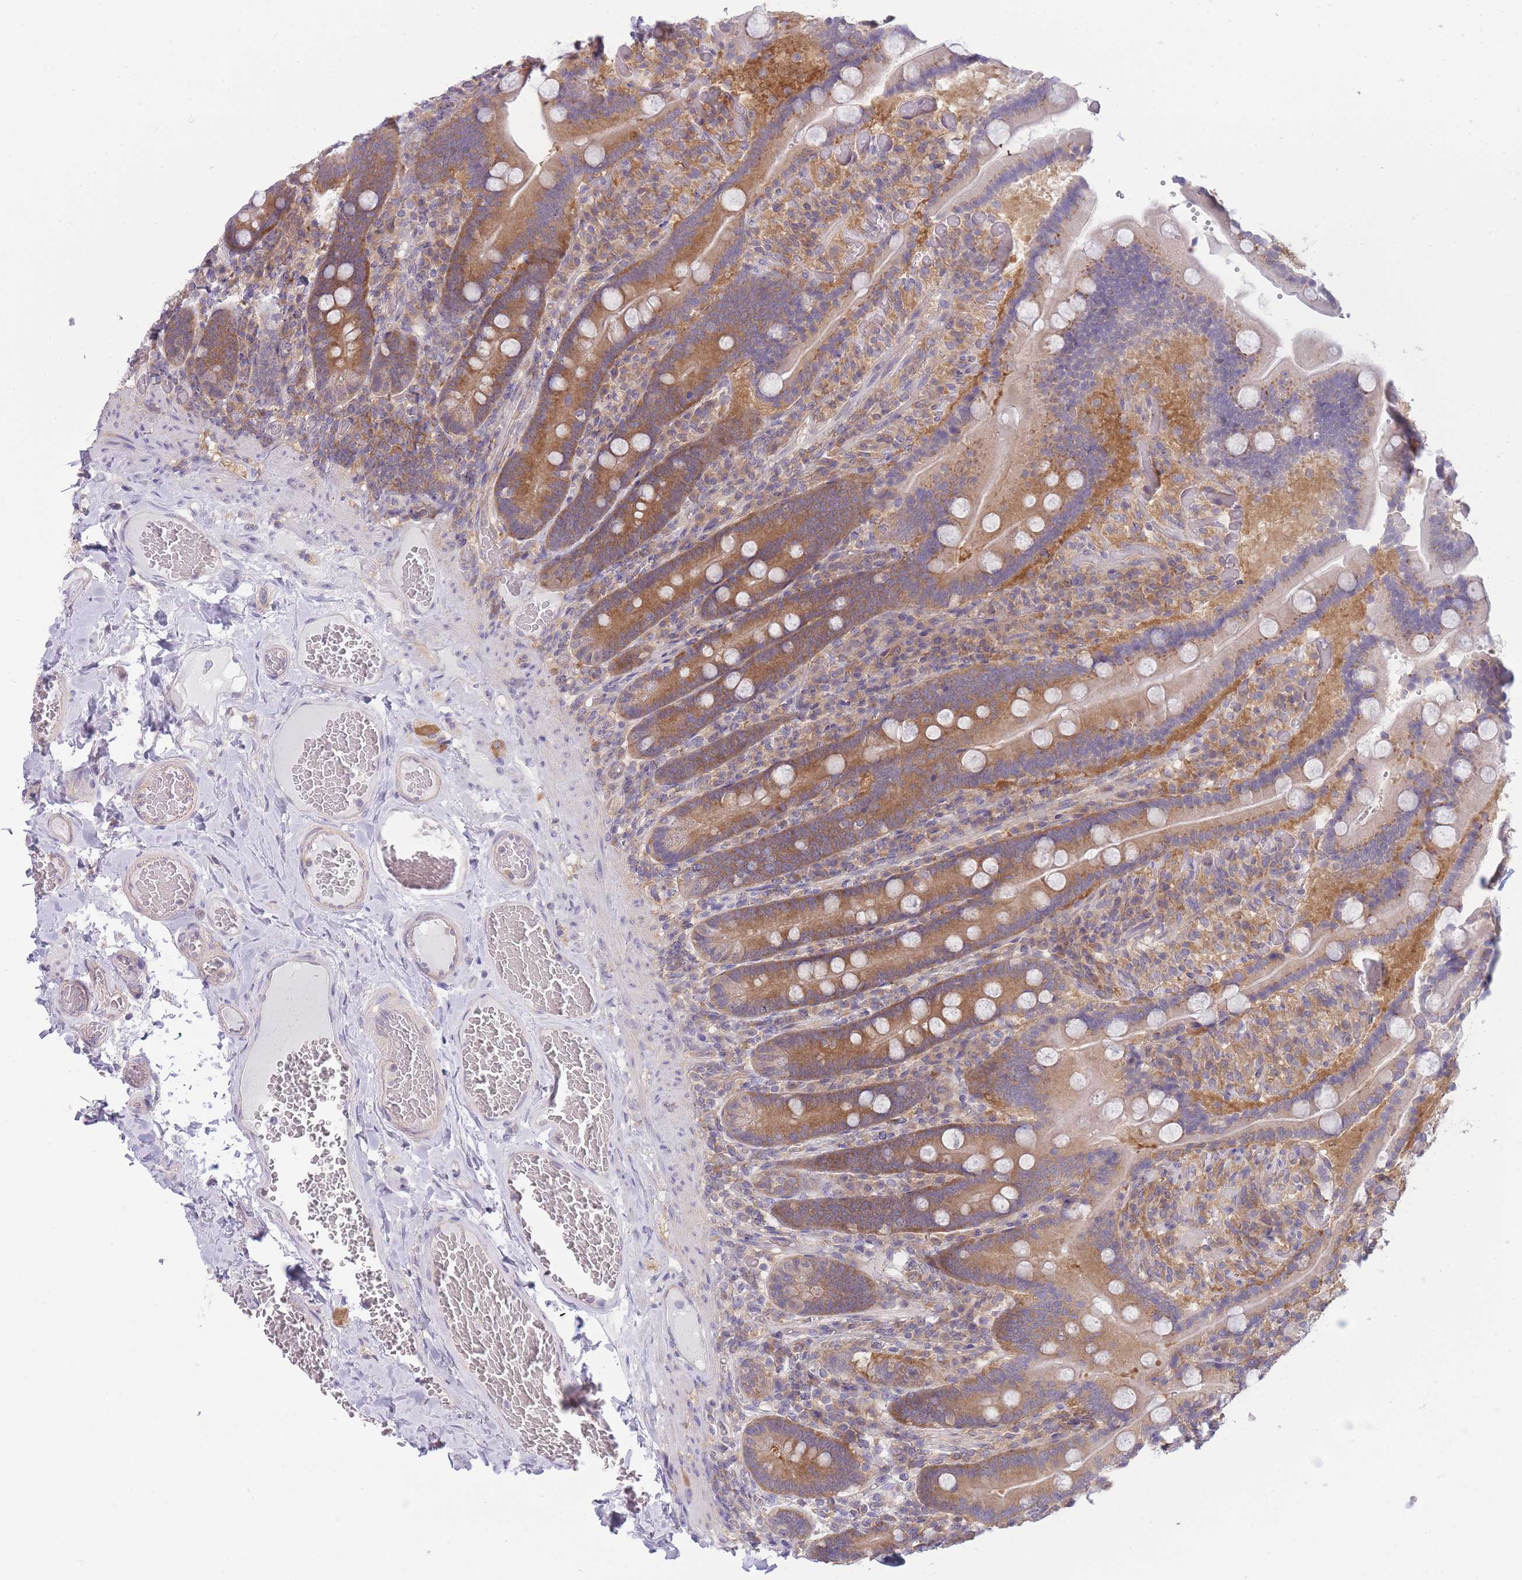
{"staining": {"intensity": "moderate", "quantity": "25%-75%", "location": "cytoplasmic/membranous"}, "tissue": "duodenum", "cell_type": "Glandular cells", "image_type": "normal", "snomed": [{"axis": "morphology", "description": "Normal tissue, NOS"}, {"axis": "topography", "description": "Duodenum"}], "caption": "Moderate cytoplasmic/membranous protein expression is seen in approximately 25%-75% of glandular cells in duodenum.", "gene": "PFDN6", "patient": {"sex": "female", "age": 62}}